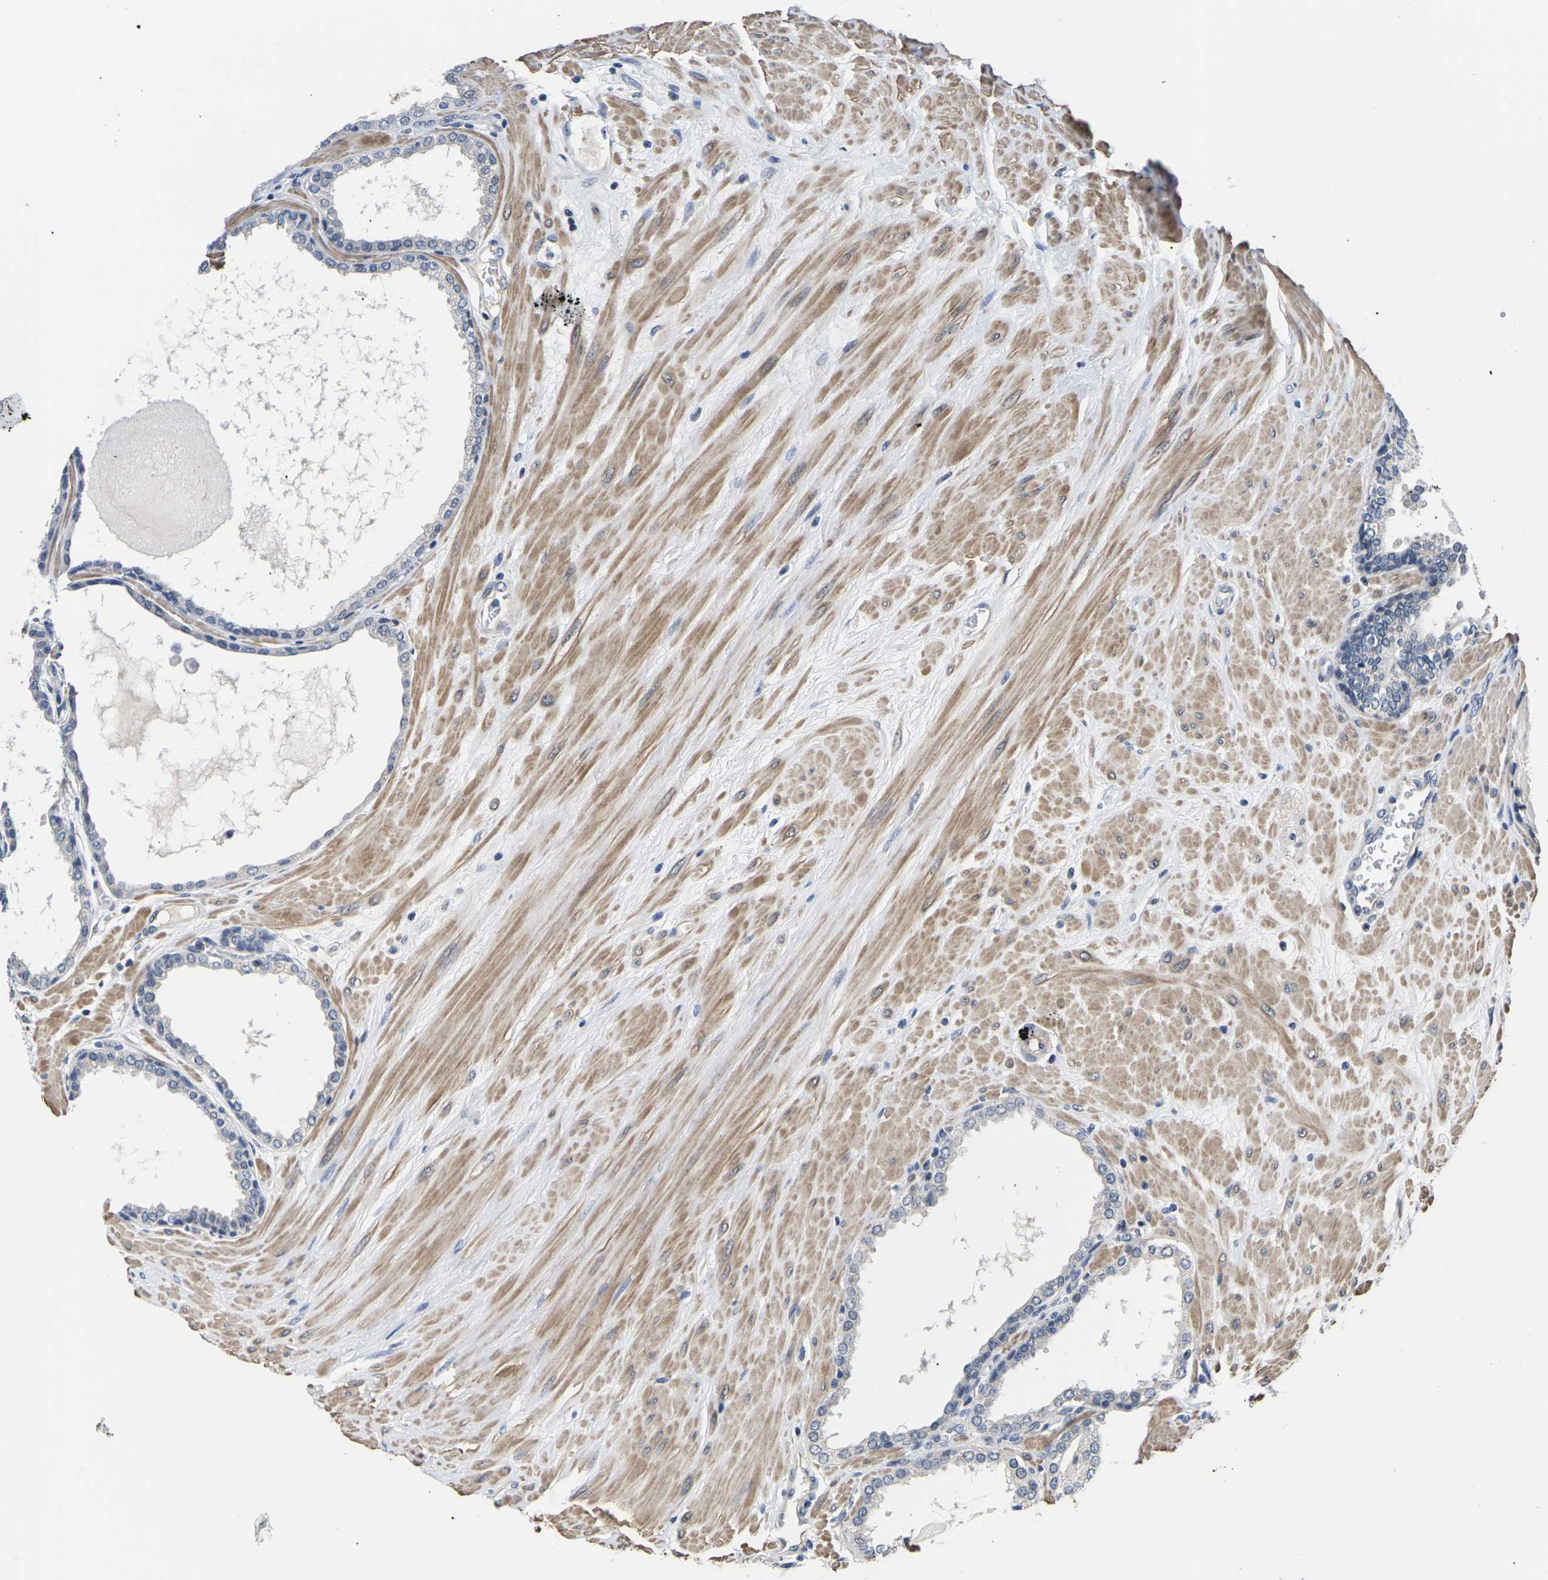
{"staining": {"intensity": "weak", "quantity": "25%-75%", "location": "cytoplasmic/membranous"}, "tissue": "prostate", "cell_type": "Glandular cells", "image_type": "normal", "snomed": [{"axis": "morphology", "description": "Normal tissue, NOS"}, {"axis": "topography", "description": "Prostate"}], "caption": "Protein expression analysis of unremarkable prostate exhibits weak cytoplasmic/membranous expression in about 25%-75% of glandular cells. The staining is performed using DAB brown chromogen to label protein expression. The nuclei are counter-stained blue using hematoxylin.", "gene": "ST6GAL2", "patient": {"sex": "male", "age": 51}}